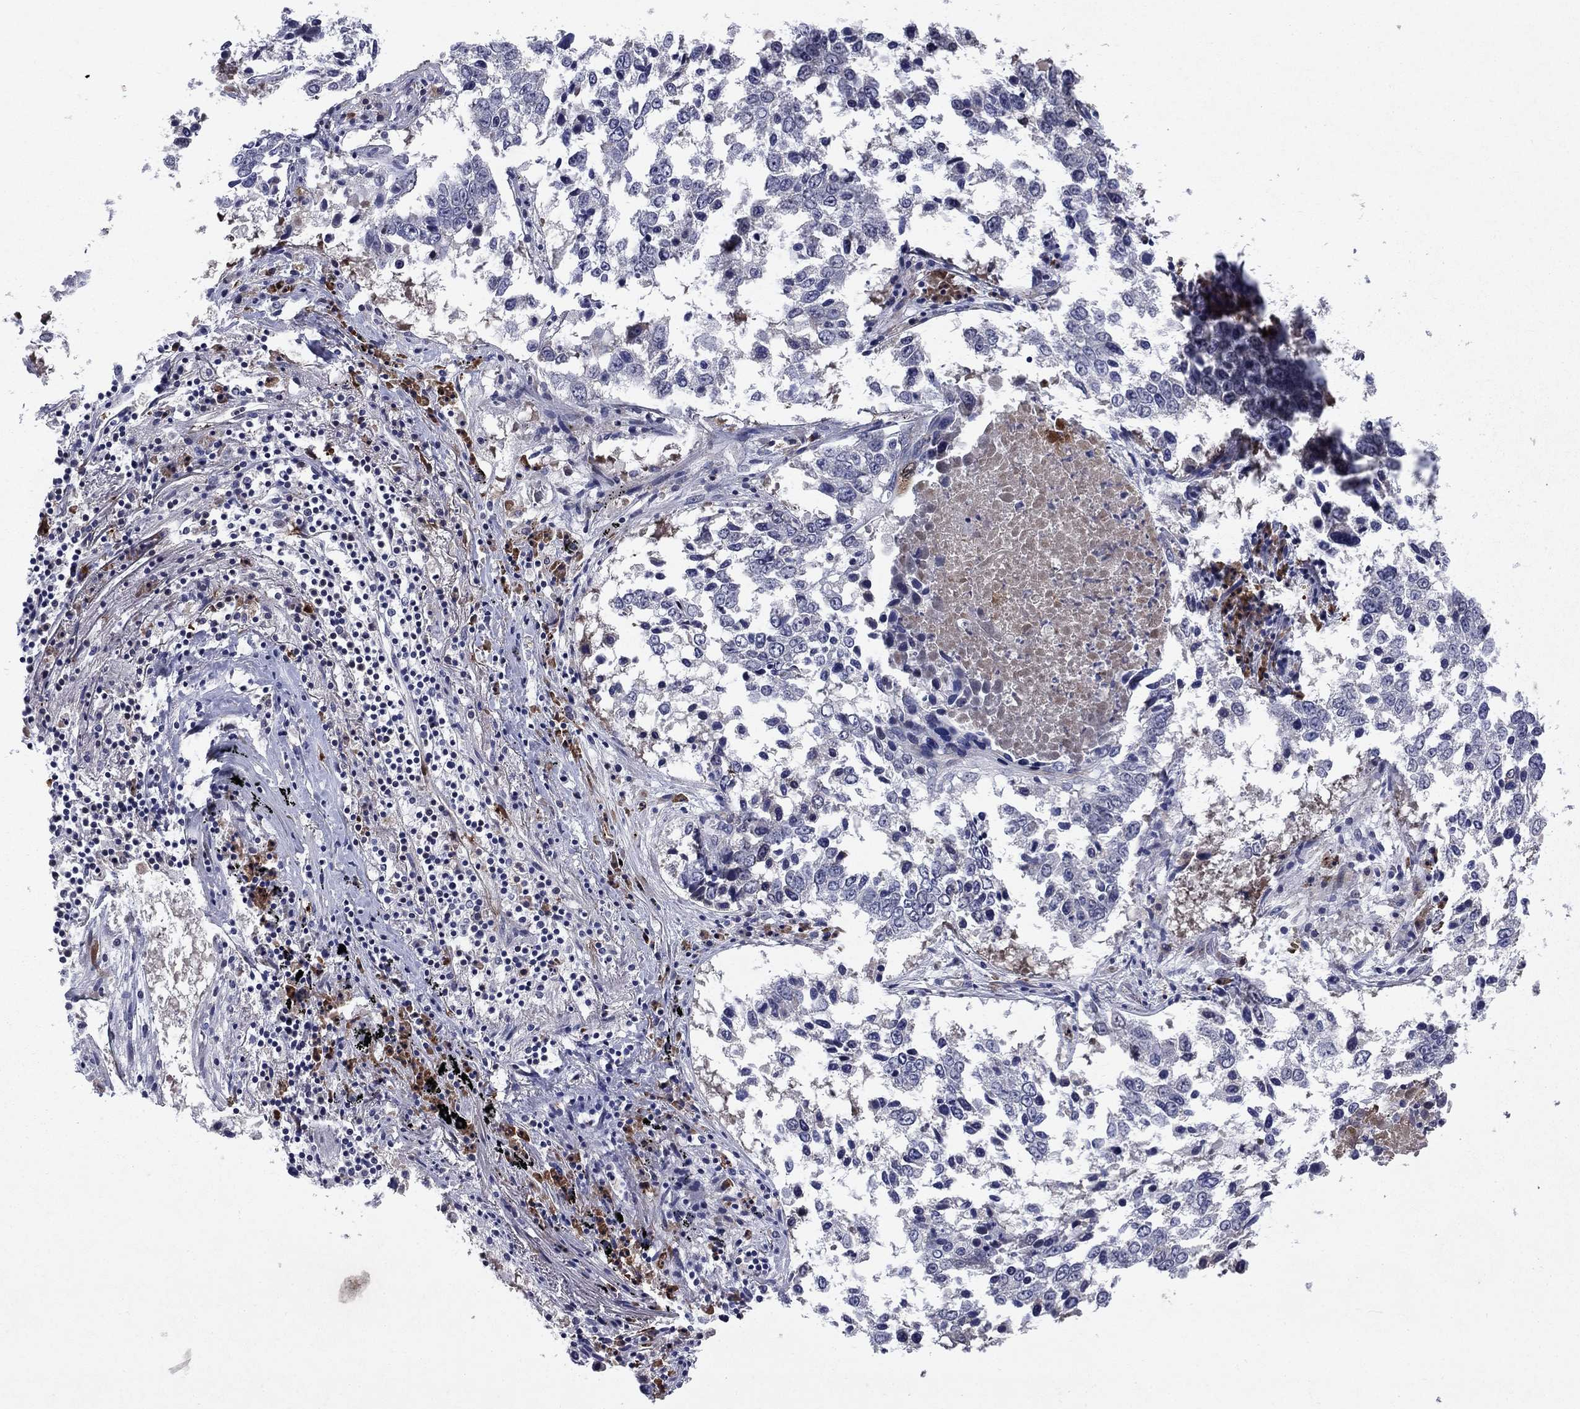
{"staining": {"intensity": "negative", "quantity": "none", "location": "none"}, "tissue": "lung cancer", "cell_type": "Tumor cells", "image_type": "cancer", "snomed": [{"axis": "morphology", "description": "Squamous cell carcinoma, NOS"}, {"axis": "topography", "description": "Lung"}], "caption": "Immunohistochemistry micrograph of lung squamous cell carcinoma stained for a protein (brown), which exhibits no positivity in tumor cells. (DAB immunohistochemistry (IHC), high magnification).", "gene": "ECM1", "patient": {"sex": "male", "age": 82}}